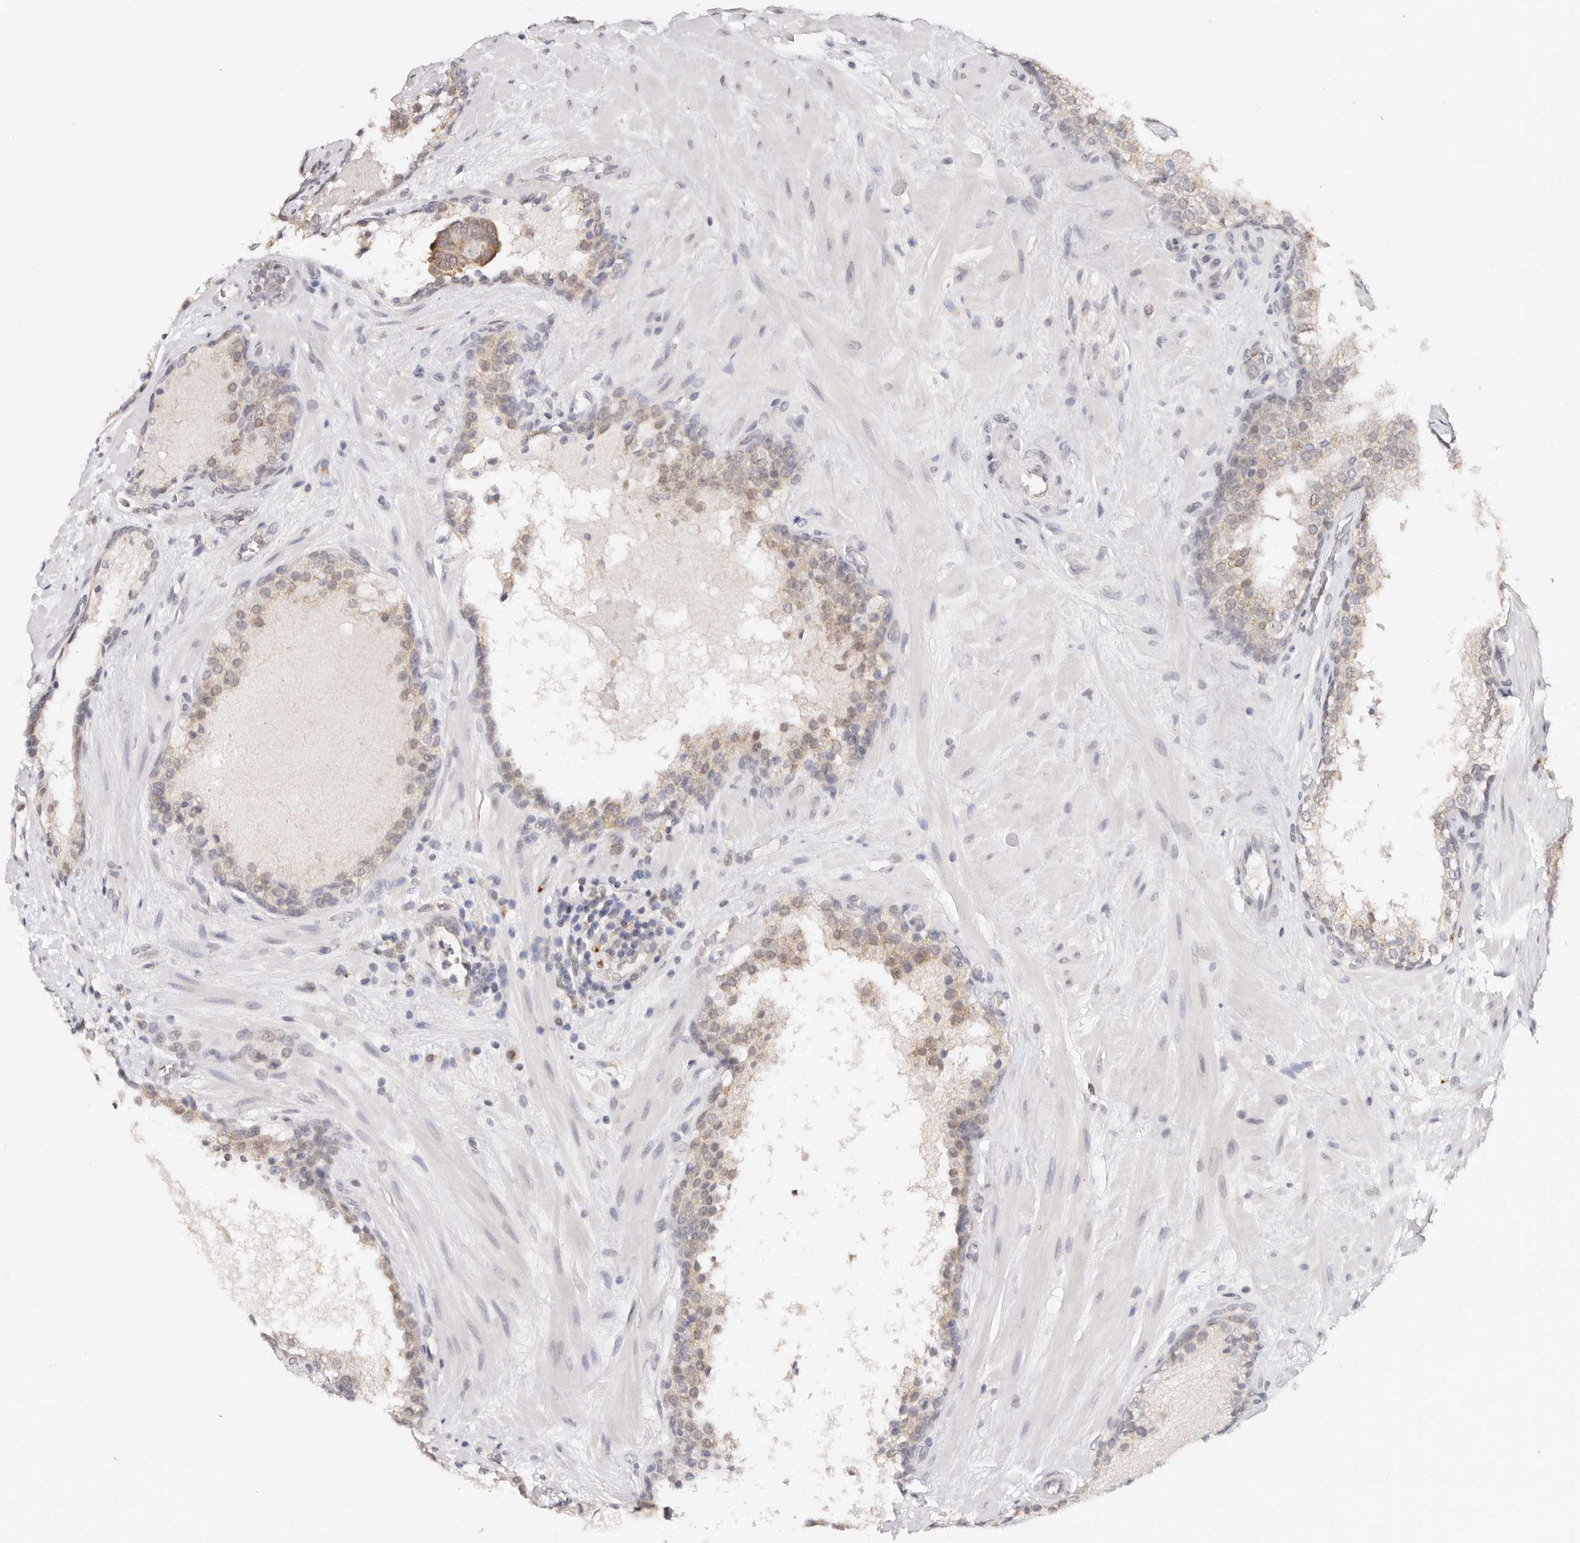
{"staining": {"intensity": "weak", "quantity": "25%-75%", "location": "cytoplasmic/membranous"}, "tissue": "prostate cancer", "cell_type": "Tumor cells", "image_type": "cancer", "snomed": [{"axis": "morphology", "description": "Adenocarcinoma, High grade"}, {"axis": "topography", "description": "Prostate"}], "caption": "There is low levels of weak cytoplasmic/membranous expression in tumor cells of prostate cancer, as demonstrated by immunohistochemical staining (brown color).", "gene": "VIPAS39", "patient": {"sex": "male", "age": 56}}